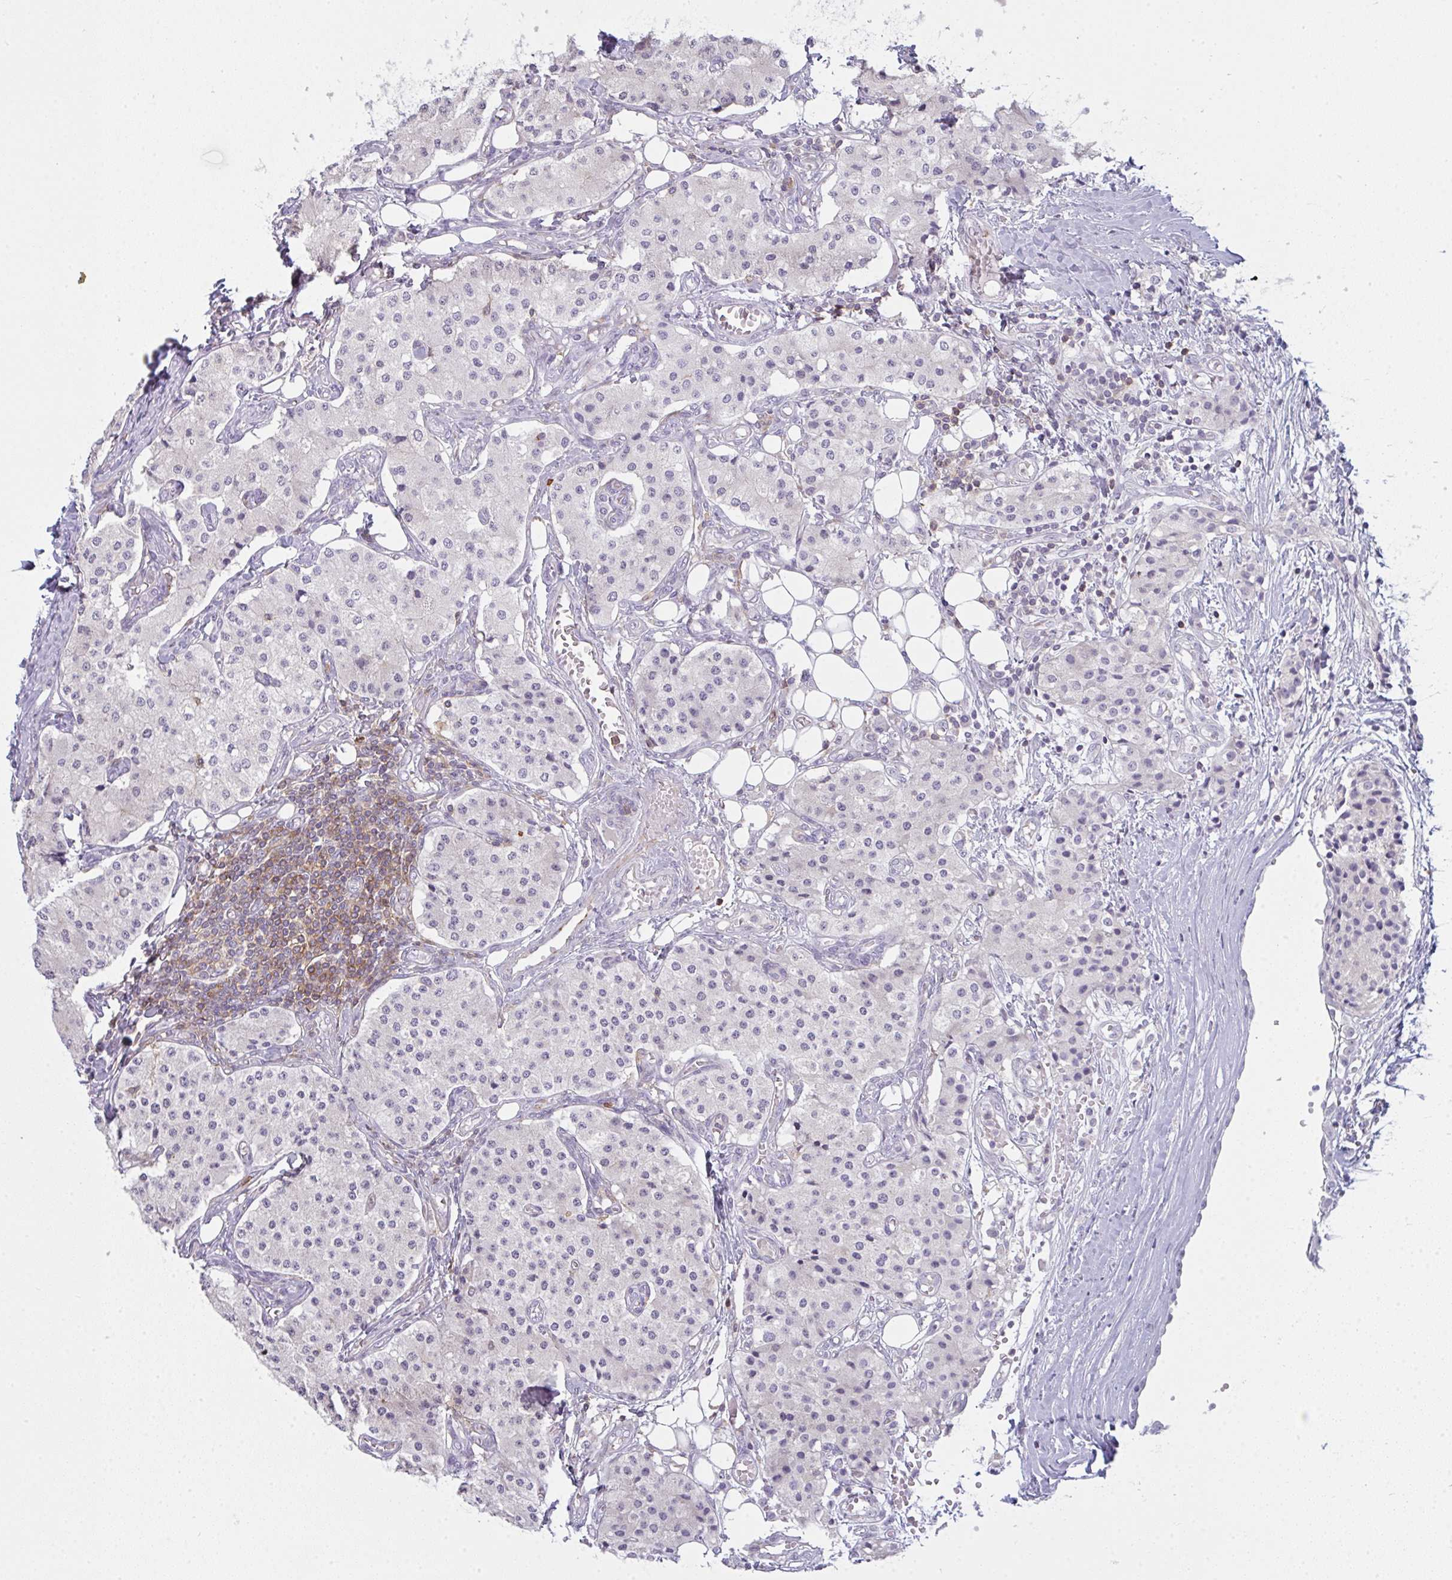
{"staining": {"intensity": "negative", "quantity": "none", "location": "none"}, "tissue": "carcinoid", "cell_type": "Tumor cells", "image_type": "cancer", "snomed": [{"axis": "morphology", "description": "Carcinoid, malignant, NOS"}, {"axis": "topography", "description": "Colon"}], "caption": "A high-resolution image shows IHC staining of carcinoid, which reveals no significant expression in tumor cells.", "gene": "CD80", "patient": {"sex": "female", "age": 52}}